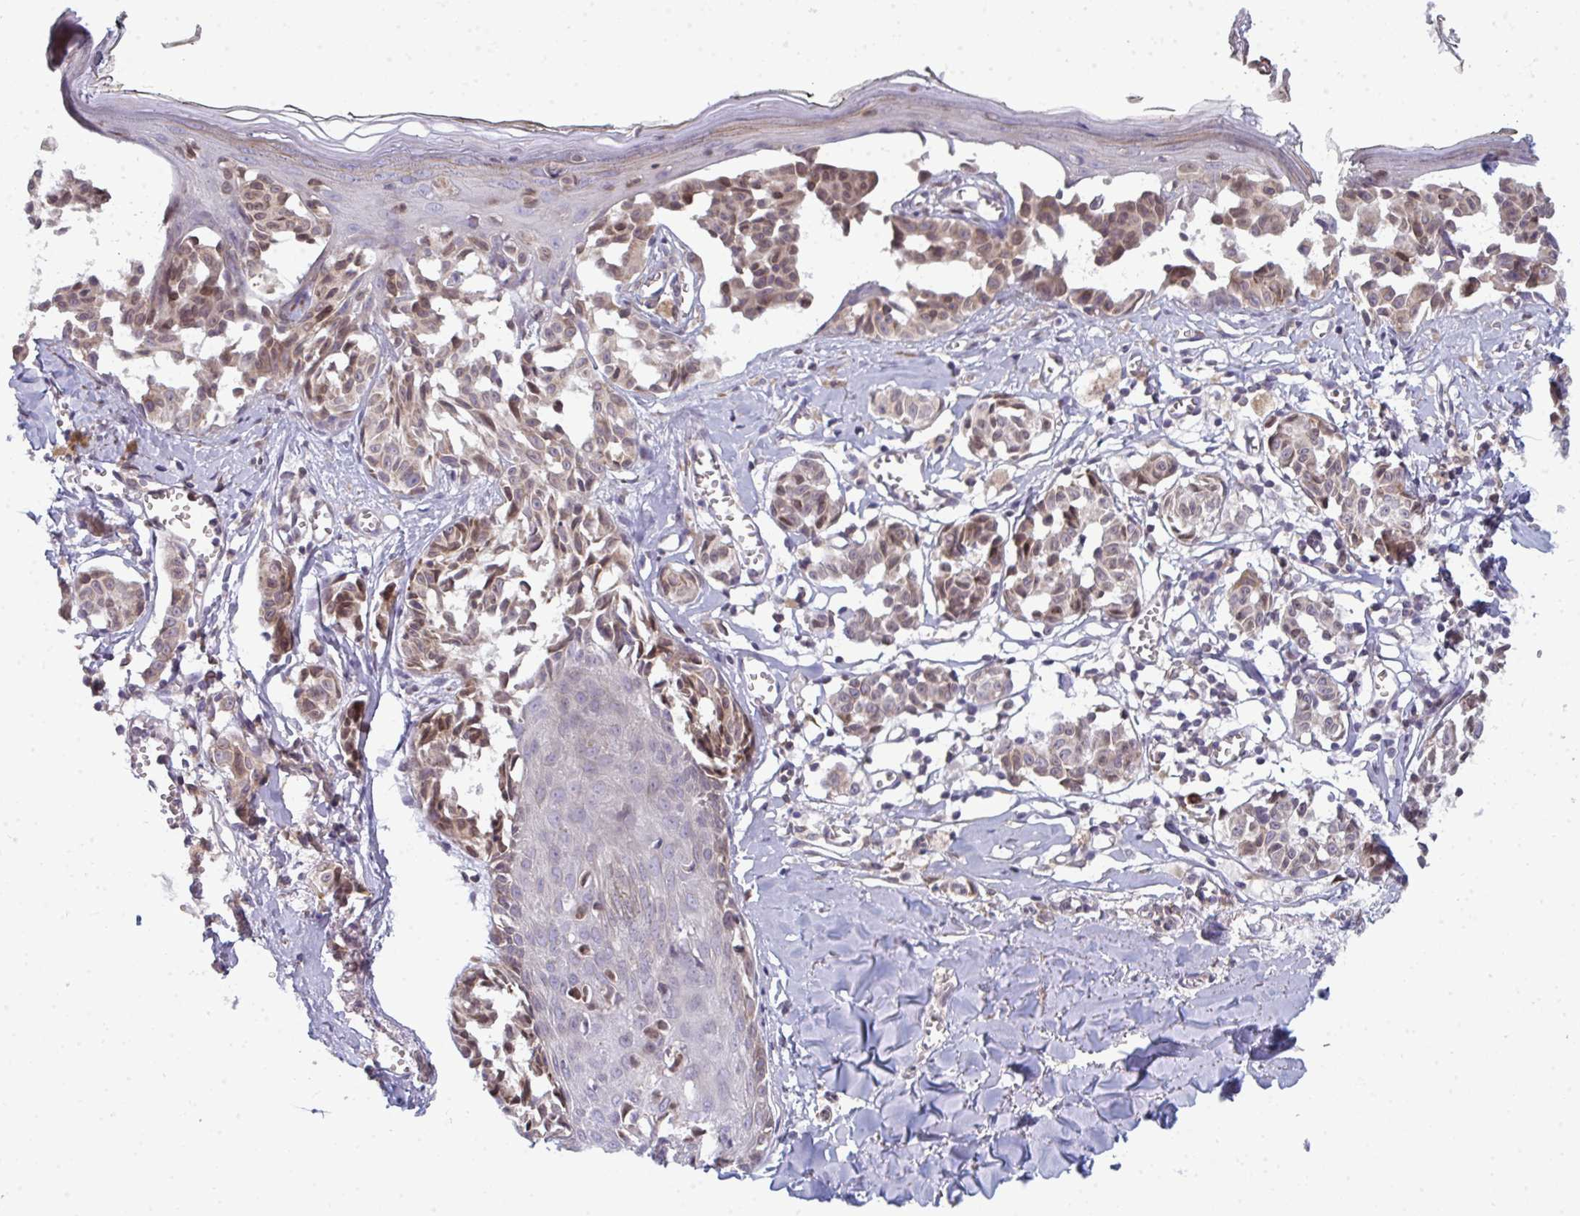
{"staining": {"intensity": "moderate", "quantity": "25%-75%", "location": "cytoplasmic/membranous,nuclear"}, "tissue": "melanoma", "cell_type": "Tumor cells", "image_type": "cancer", "snomed": [{"axis": "morphology", "description": "Malignant melanoma, NOS"}, {"axis": "topography", "description": "Skin"}], "caption": "Immunohistochemistry (IHC) histopathology image of malignant melanoma stained for a protein (brown), which exhibits medium levels of moderate cytoplasmic/membranous and nuclear staining in about 25%-75% of tumor cells.", "gene": "LYSMD4", "patient": {"sex": "female", "age": 43}}